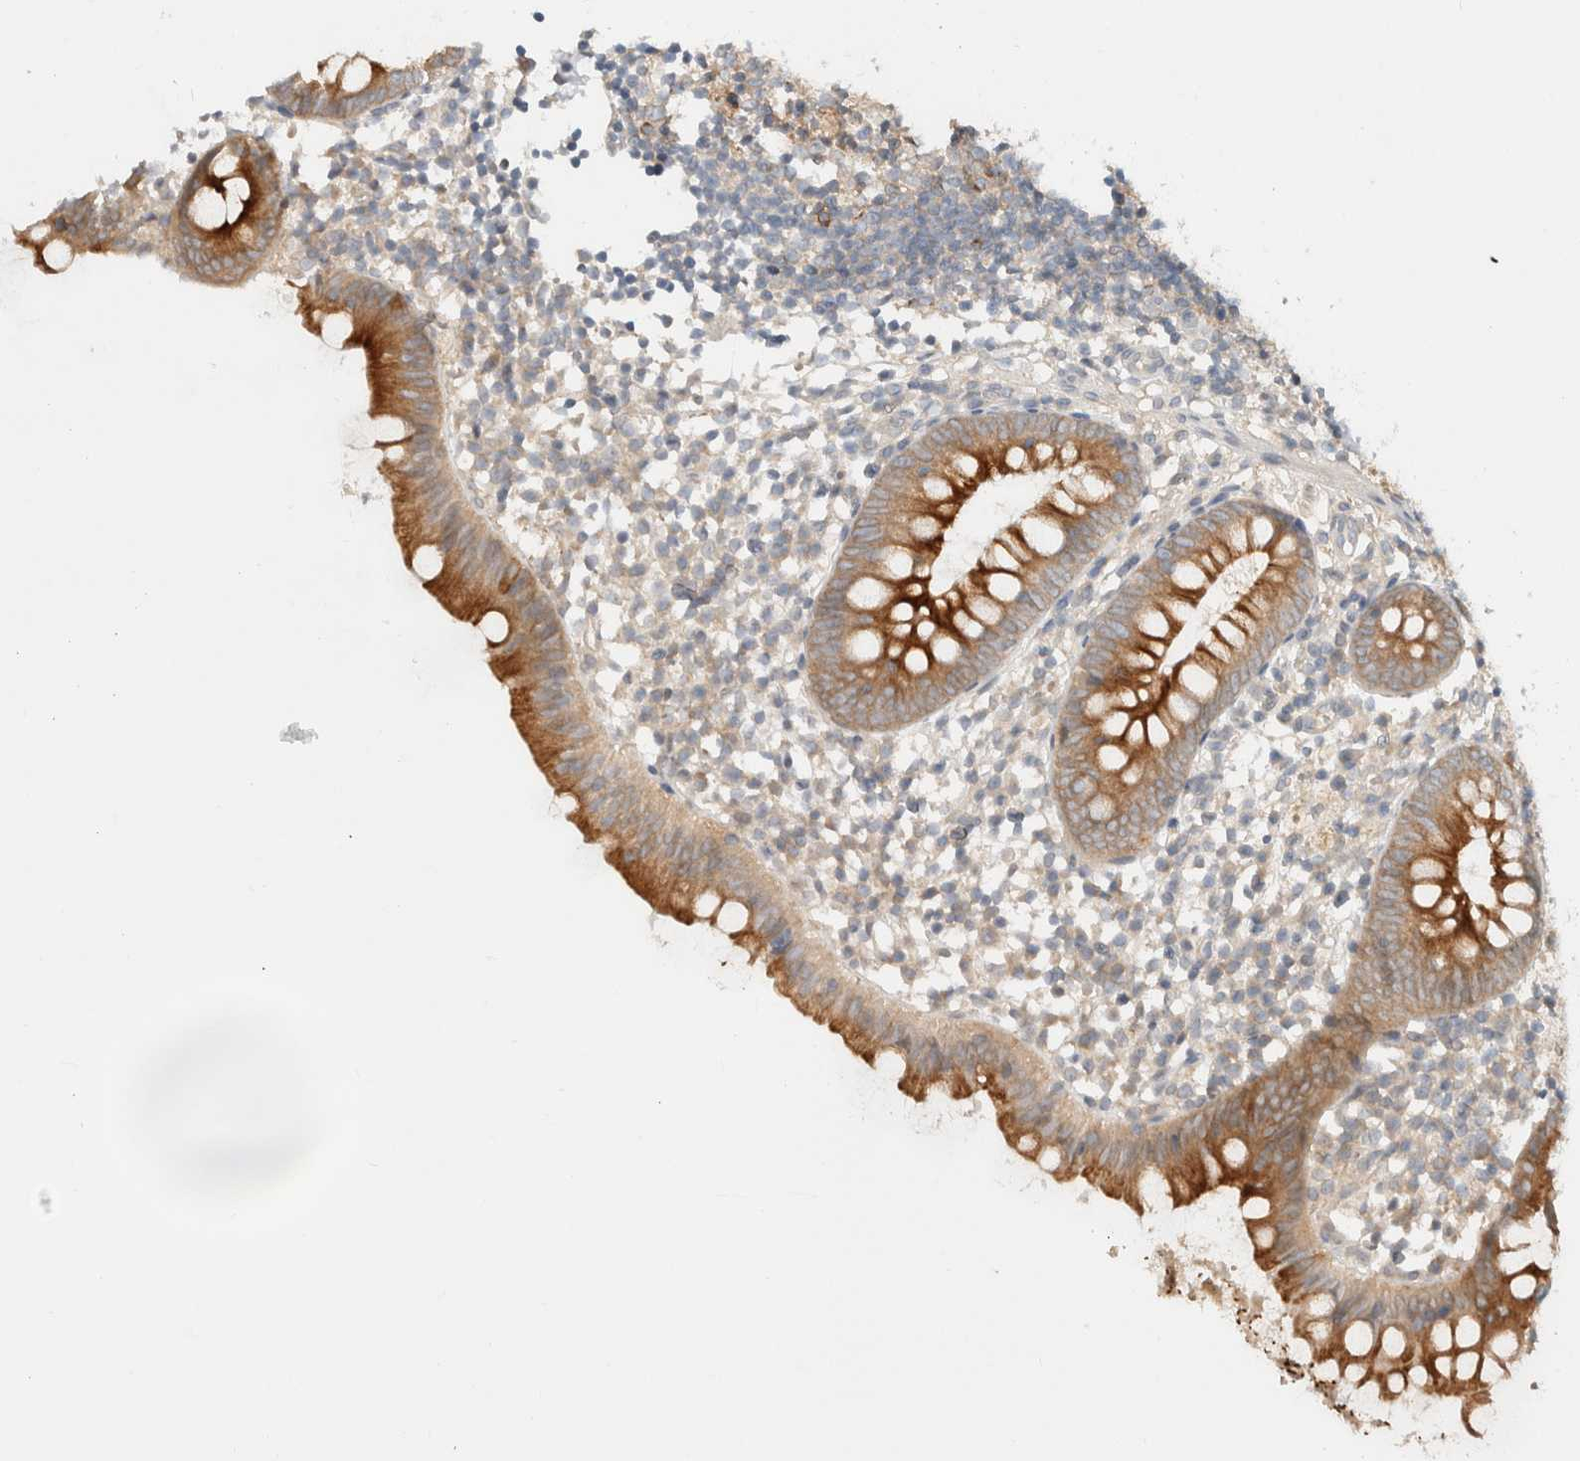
{"staining": {"intensity": "strong", "quantity": ">75%", "location": "cytoplasmic/membranous"}, "tissue": "appendix", "cell_type": "Glandular cells", "image_type": "normal", "snomed": [{"axis": "morphology", "description": "Normal tissue, NOS"}, {"axis": "topography", "description": "Appendix"}], "caption": "The micrograph shows staining of unremarkable appendix, revealing strong cytoplasmic/membranous protein positivity (brown color) within glandular cells. (DAB IHC with brightfield microscopy, high magnification).", "gene": "MARK3", "patient": {"sex": "female", "age": 20}}